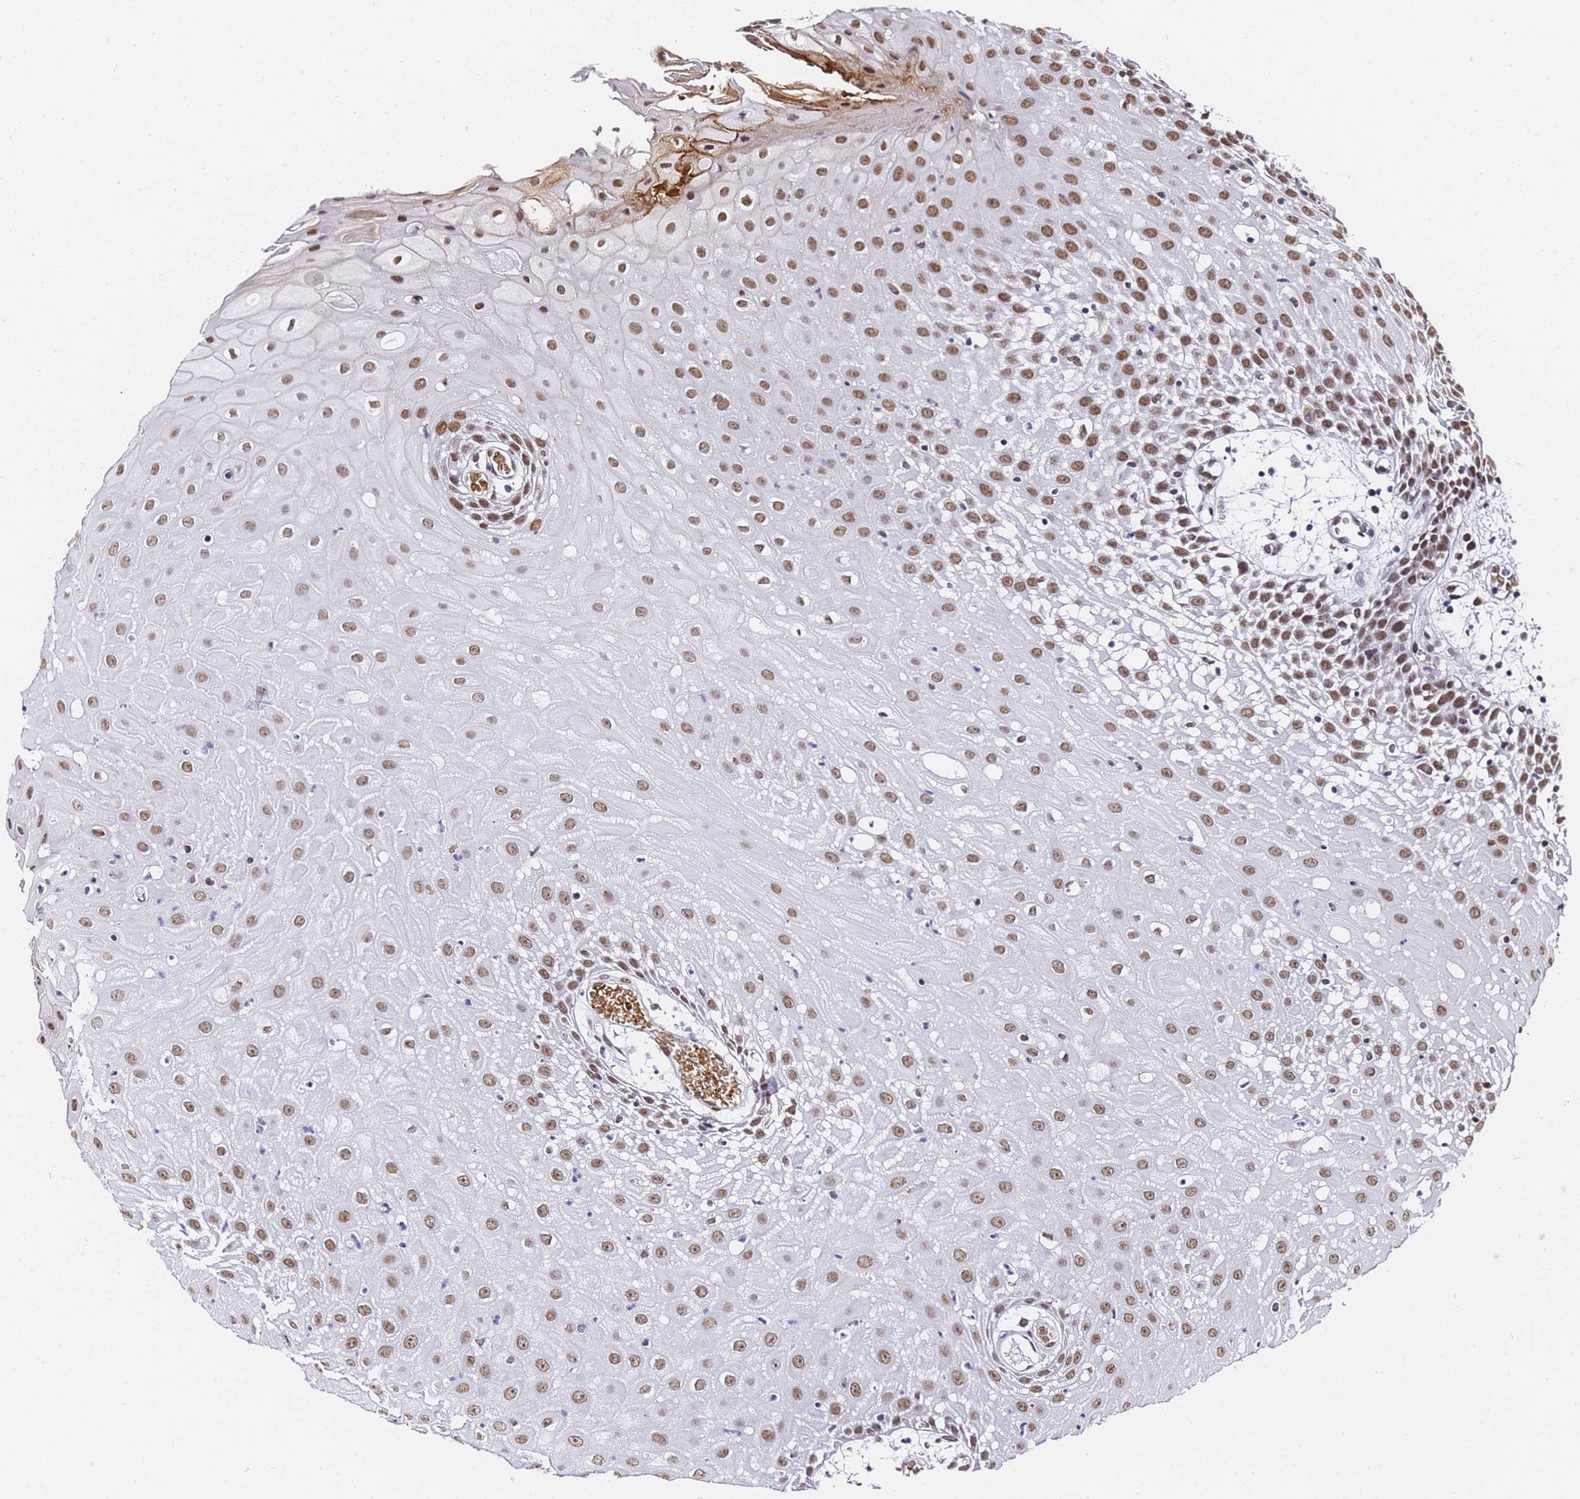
{"staining": {"intensity": "moderate", "quantity": ">75%", "location": "nuclear"}, "tissue": "oral mucosa", "cell_type": "Squamous epithelial cells", "image_type": "normal", "snomed": [{"axis": "morphology", "description": "Normal tissue, NOS"}, {"axis": "topography", "description": "Skeletal muscle"}, {"axis": "topography", "description": "Oral tissue"}, {"axis": "topography", "description": "Salivary gland"}, {"axis": "topography", "description": "Peripheral nerve tissue"}], "caption": "This is a photomicrograph of immunohistochemistry (IHC) staining of benign oral mucosa, which shows moderate positivity in the nuclear of squamous epithelial cells.", "gene": "POLR1A", "patient": {"sex": "male", "age": 54}}